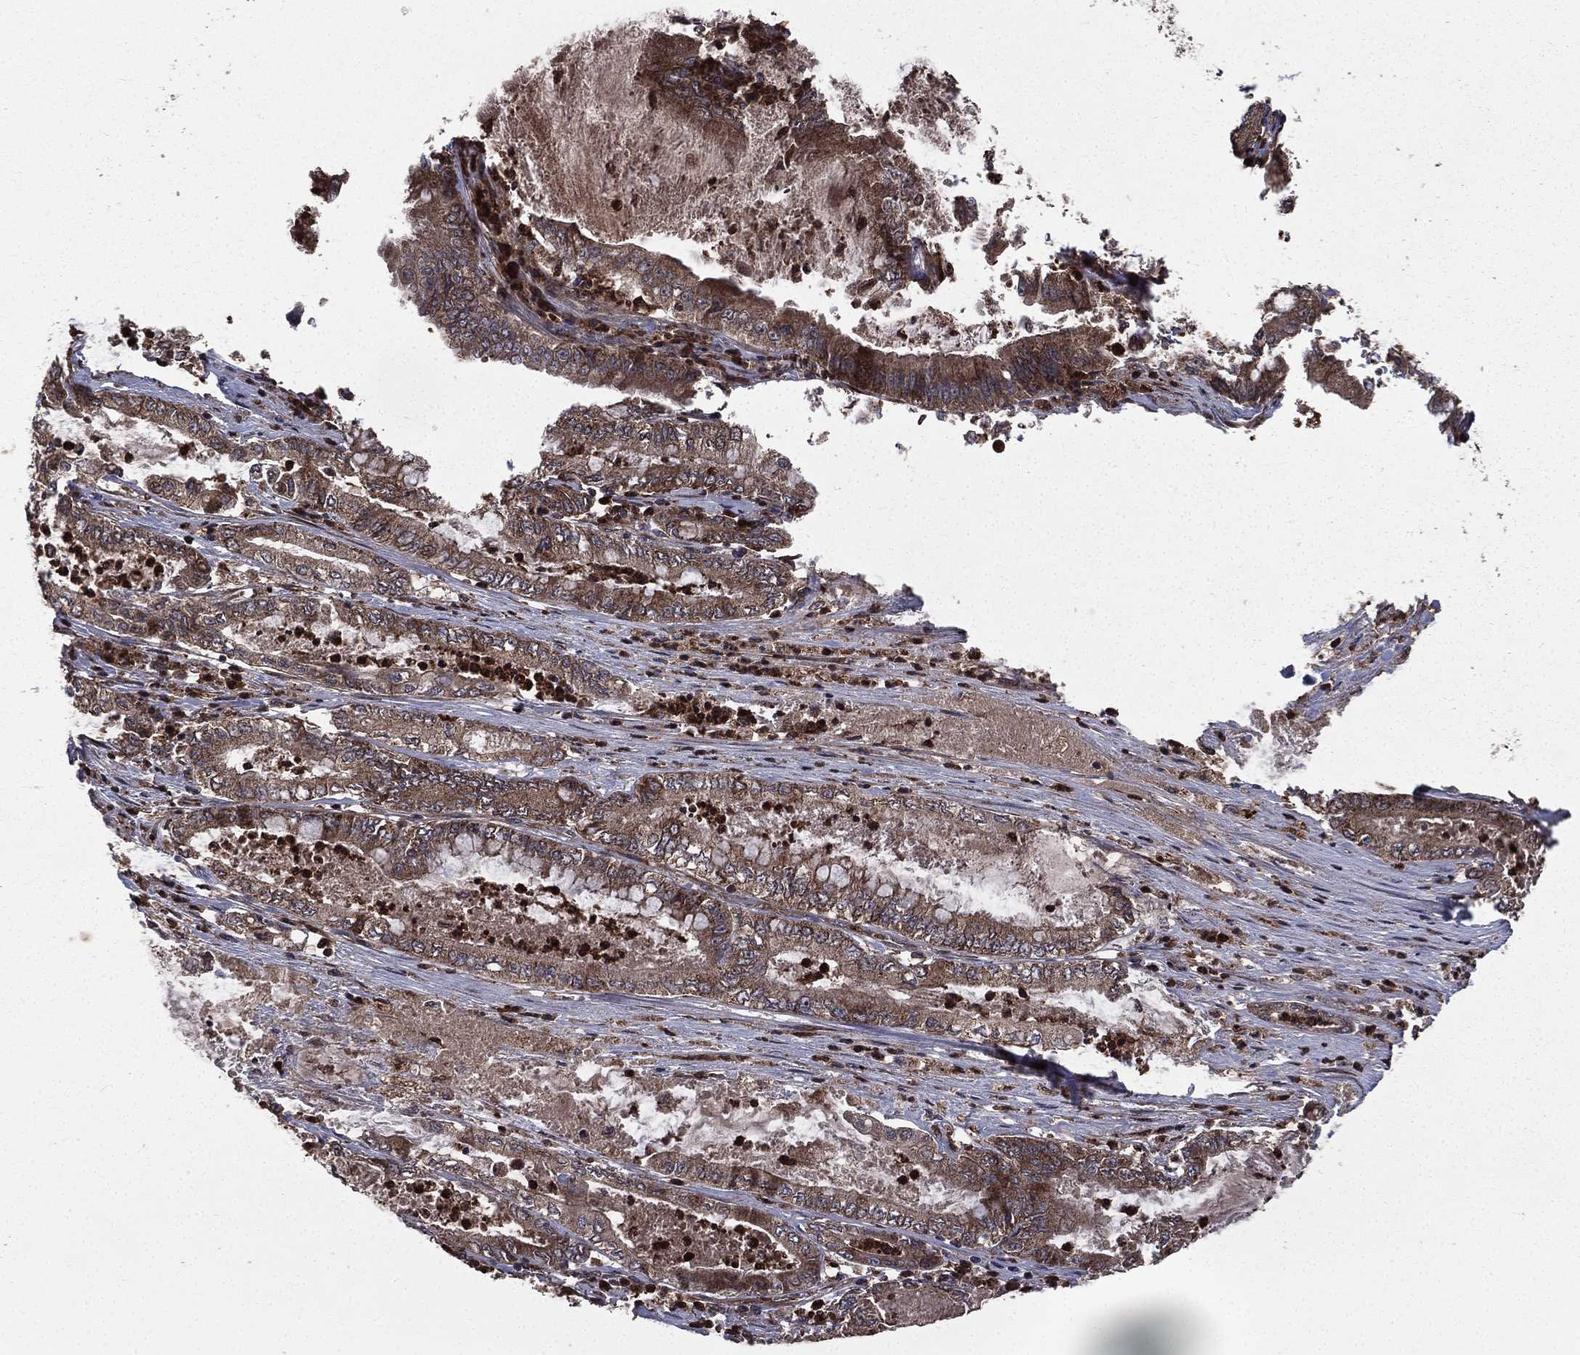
{"staining": {"intensity": "moderate", "quantity": ">75%", "location": "cytoplasmic/membranous"}, "tissue": "pancreatic cancer", "cell_type": "Tumor cells", "image_type": "cancer", "snomed": [{"axis": "morphology", "description": "Adenocarcinoma, NOS"}, {"axis": "topography", "description": "Pancreas"}], "caption": "Human pancreatic cancer stained with a protein marker shows moderate staining in tumor cells.", "gene": "LENG8", "patient": {"sex": "male", "age": 71}}